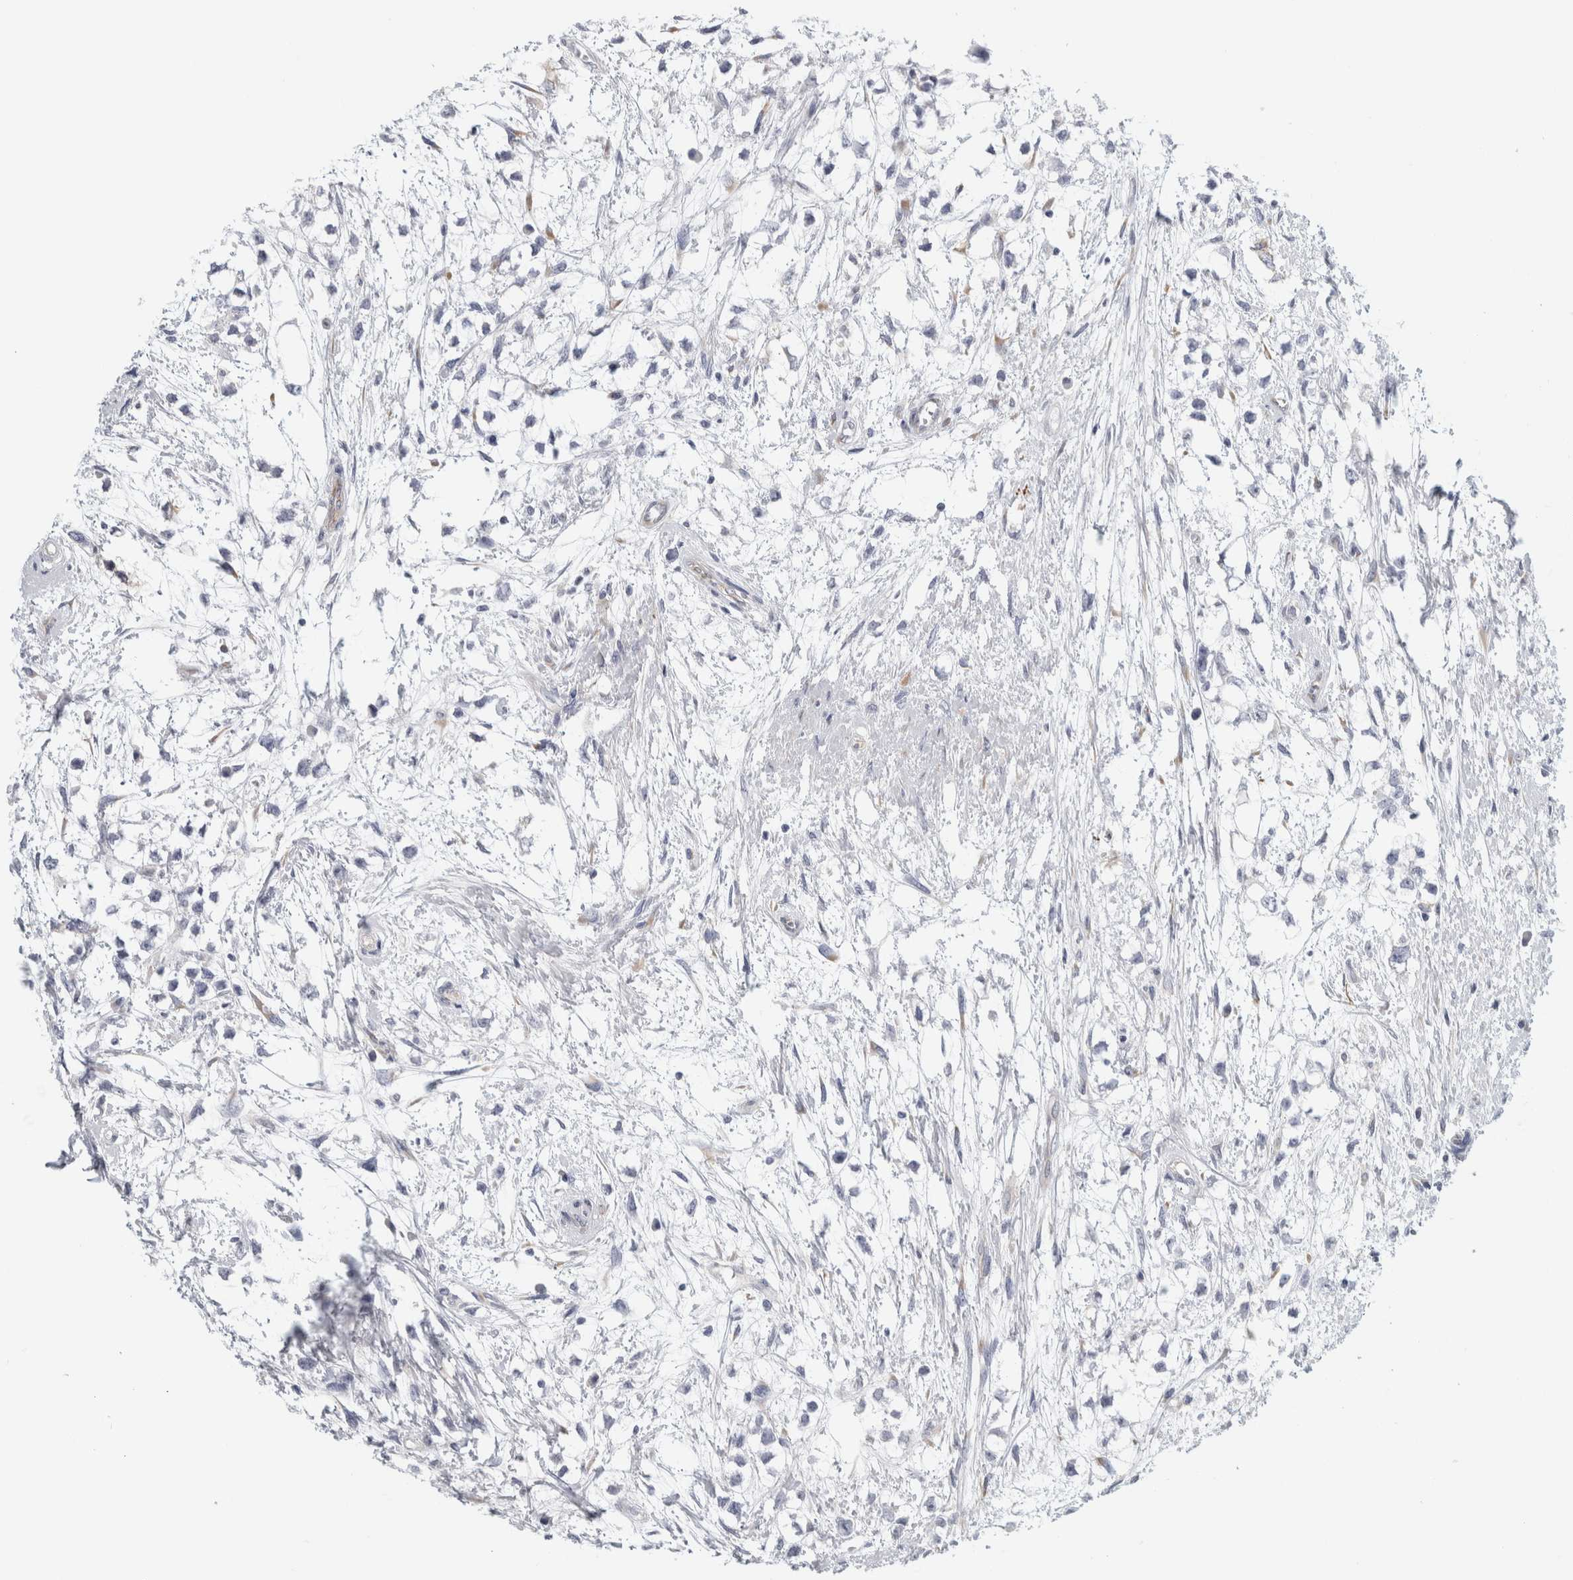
{"staining": {"intensity": "negative", "quantity": "none", "location": "none"}, "tissue": "testis cancer", "cell_type": "Tumor cells", "image_type": "cancer", "snomed": [{"axis": "morphology", "description": "Seminoma, NOS"}, {"axis": "morphology", "description": "Carcinoma, Embryonal, NOS"}, {"axis": "topography", "description": "Testis"}], "caption": "An image of human testis cancer (seminoma) is negative for staining in tumor cells.", "gene": "B3GNT3", "patient": {"sex": "male", "age": 51}}